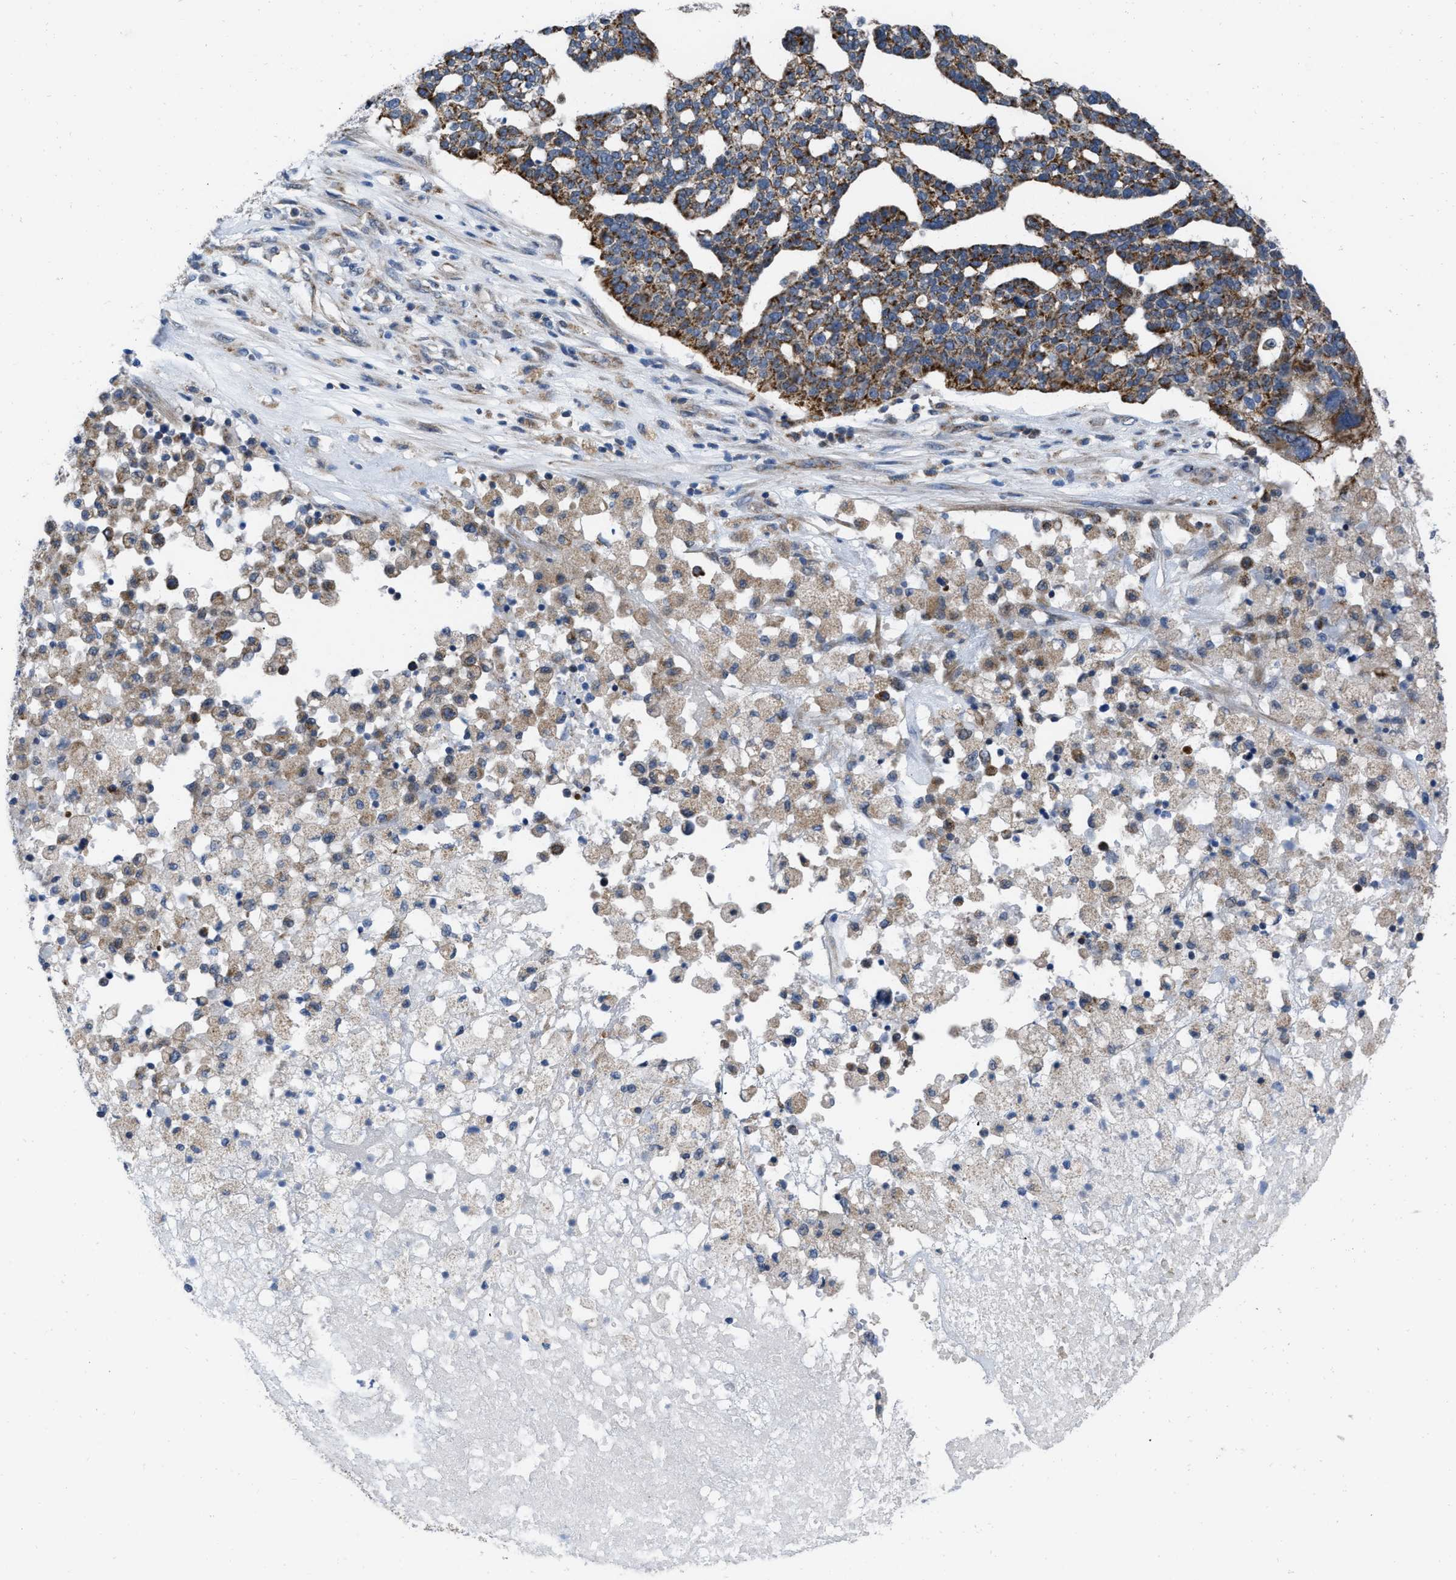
{"staining": {"intensity": "strong", "quantity": "25%-75%", "location": "cytoplasmic/membranous"}, "tissue": "ovarian cancer", "cell_type": "Tumor cells", "image_type": "cancer", "snomed": [{"axis": "morphology", "description": "Cystadenocarcinoma, serous, NOS"}, {"axis": "topography", "description": "Ovary"}], "caption": "Approximately 25%-75% of tumor cells in ovarian cancer (serous cystadenocarcinoma) demonstrate strong cytoplasmic/membranous protein expression as visualized by brown immunohistochemical staining.", "gene": "AKAP1", "patient": {"sex": "female", "age": 59}}